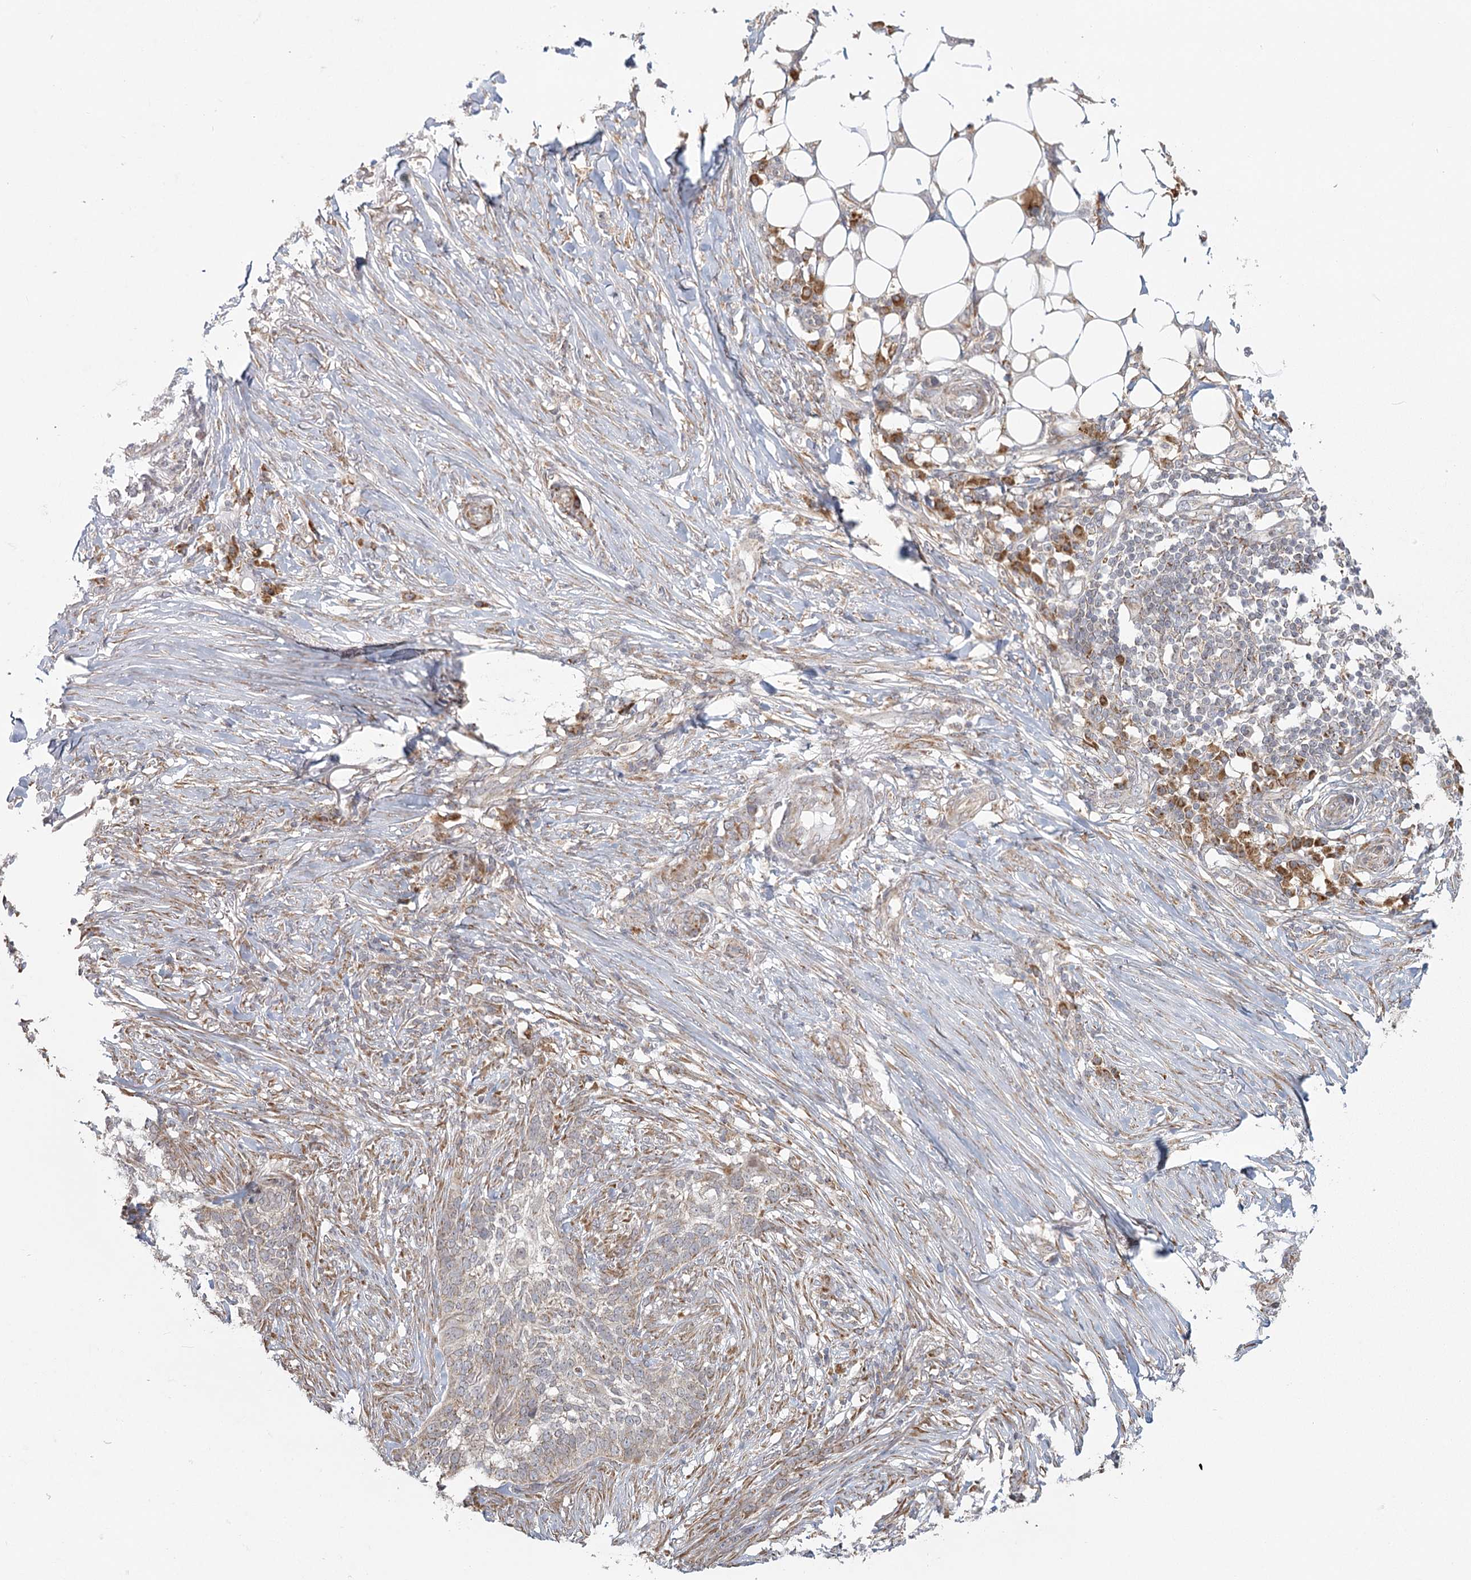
{"staining": {"intensity": "moderate", "quantity": "25%-75%", "location": "cytoplasmic/membranous"}, "tissue": "skin cancer", "cell_type": "Tumor cells", "image_type": "cancer", "snomed": [{"axis": "morphology", "description": "Basal cell carcinoma"}, {"axis": "topography", "description": "Skin"}], "caption": "A histopathology image of skin cancer stained for a protein reveals moderate cytoplasmic/membranous brown staining in tumor cells. The staining is performed using DAB (3,3'-diaminobenzidine) brown chromogen to label protein expression. The nuclei are counter-stained blue using hematoxylin.", "gene": "LACTB", "patient": {"sex": "male", "age": 85}}